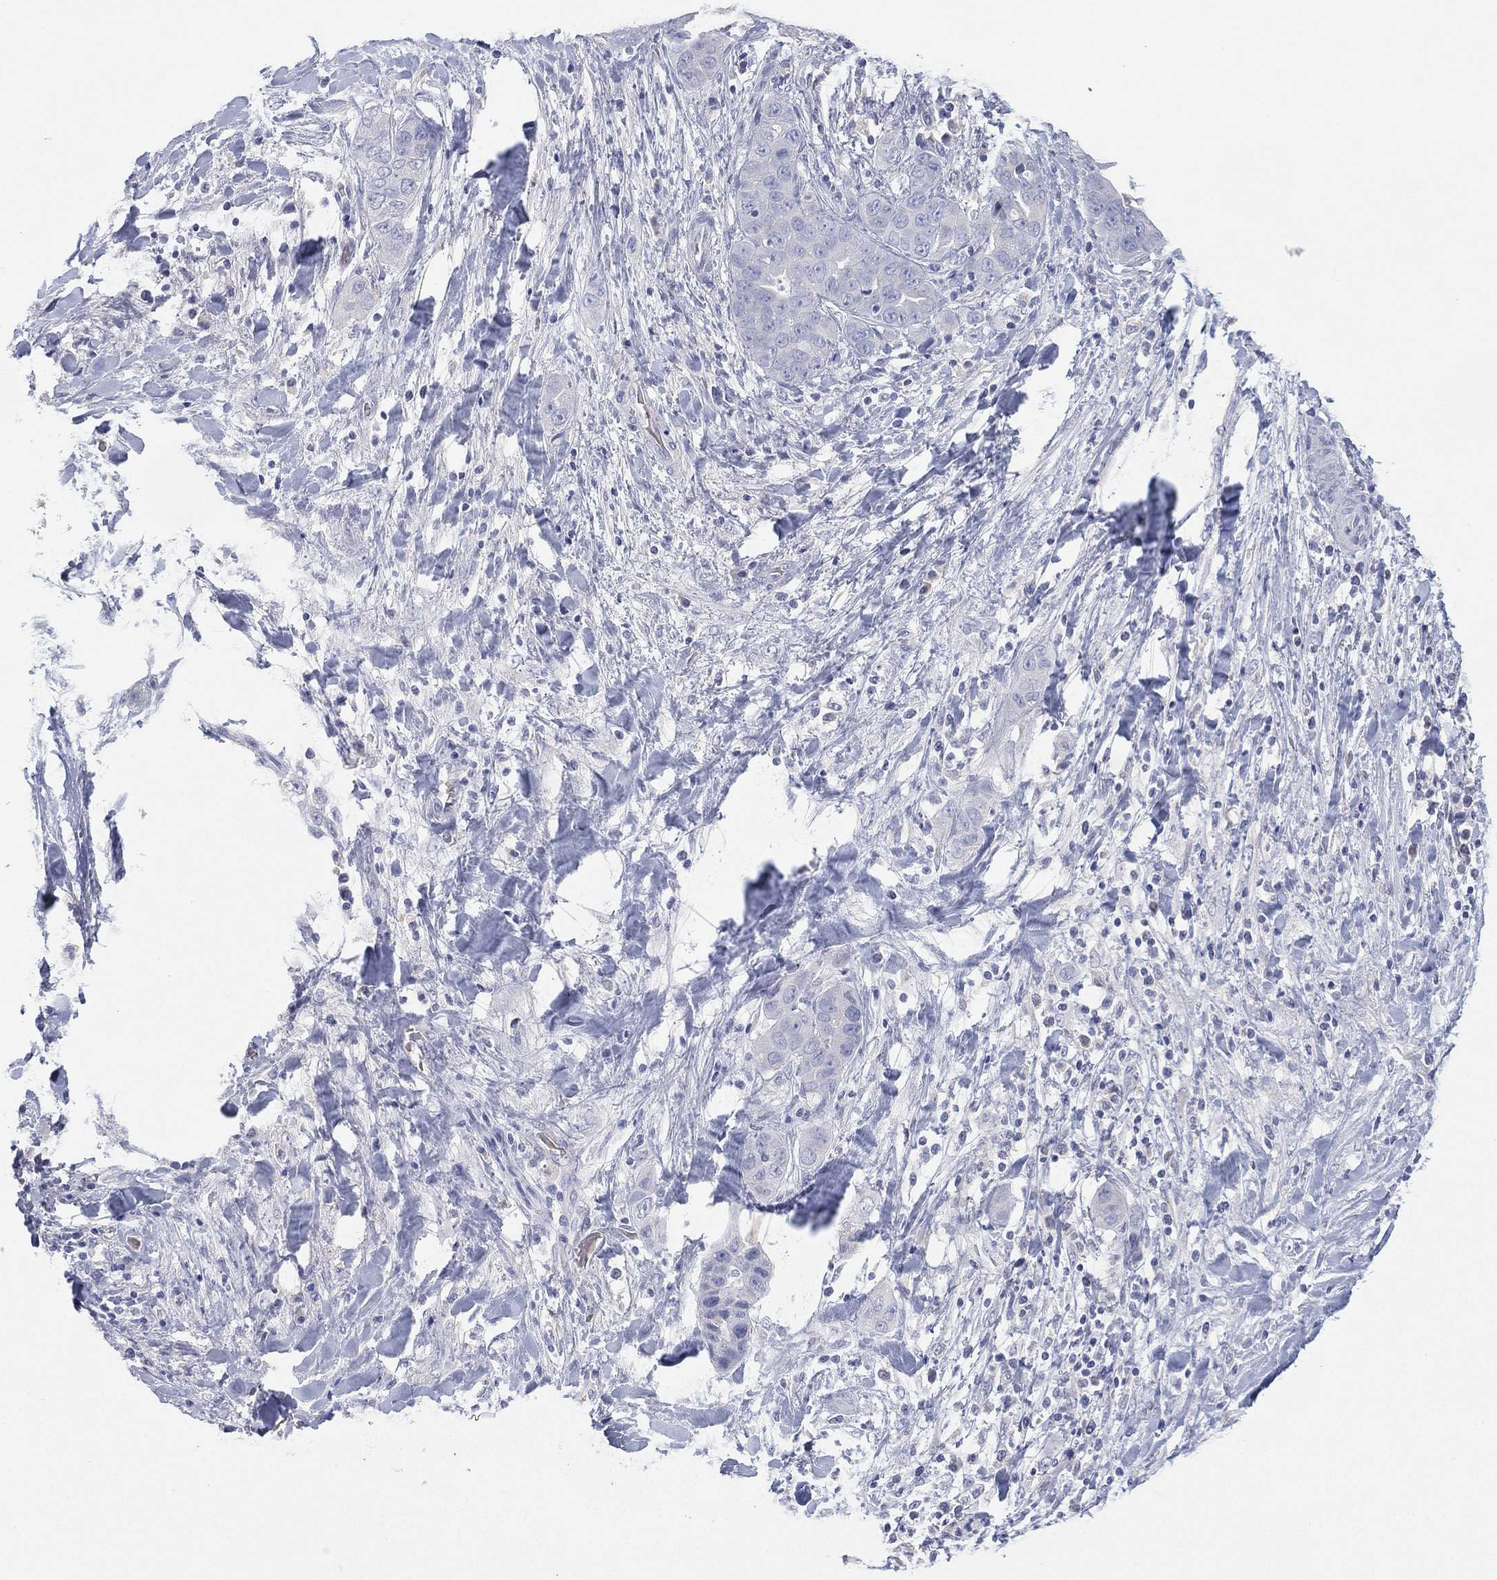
{"staining": {"intensity": "negative", "quantity": "none", "location": "none"}, "tissue": "liver cancer", "cell_type": "Tumor cells", "image_type": "cancer", "snomed": [{"axis": "morphology", "description": "Cholangiocarcinoma"}, {"axis": "topography", "description": "Liver"}], "caption": "DAB (3,3'-diaminobenzidine) immunohistochemical staining of liver cancer (cholangiocarcinoma) demonstrates no significant positivity in tumor cells.", "gene": "CYP2D6", "patient": {"sex": "female", "age": 52}}